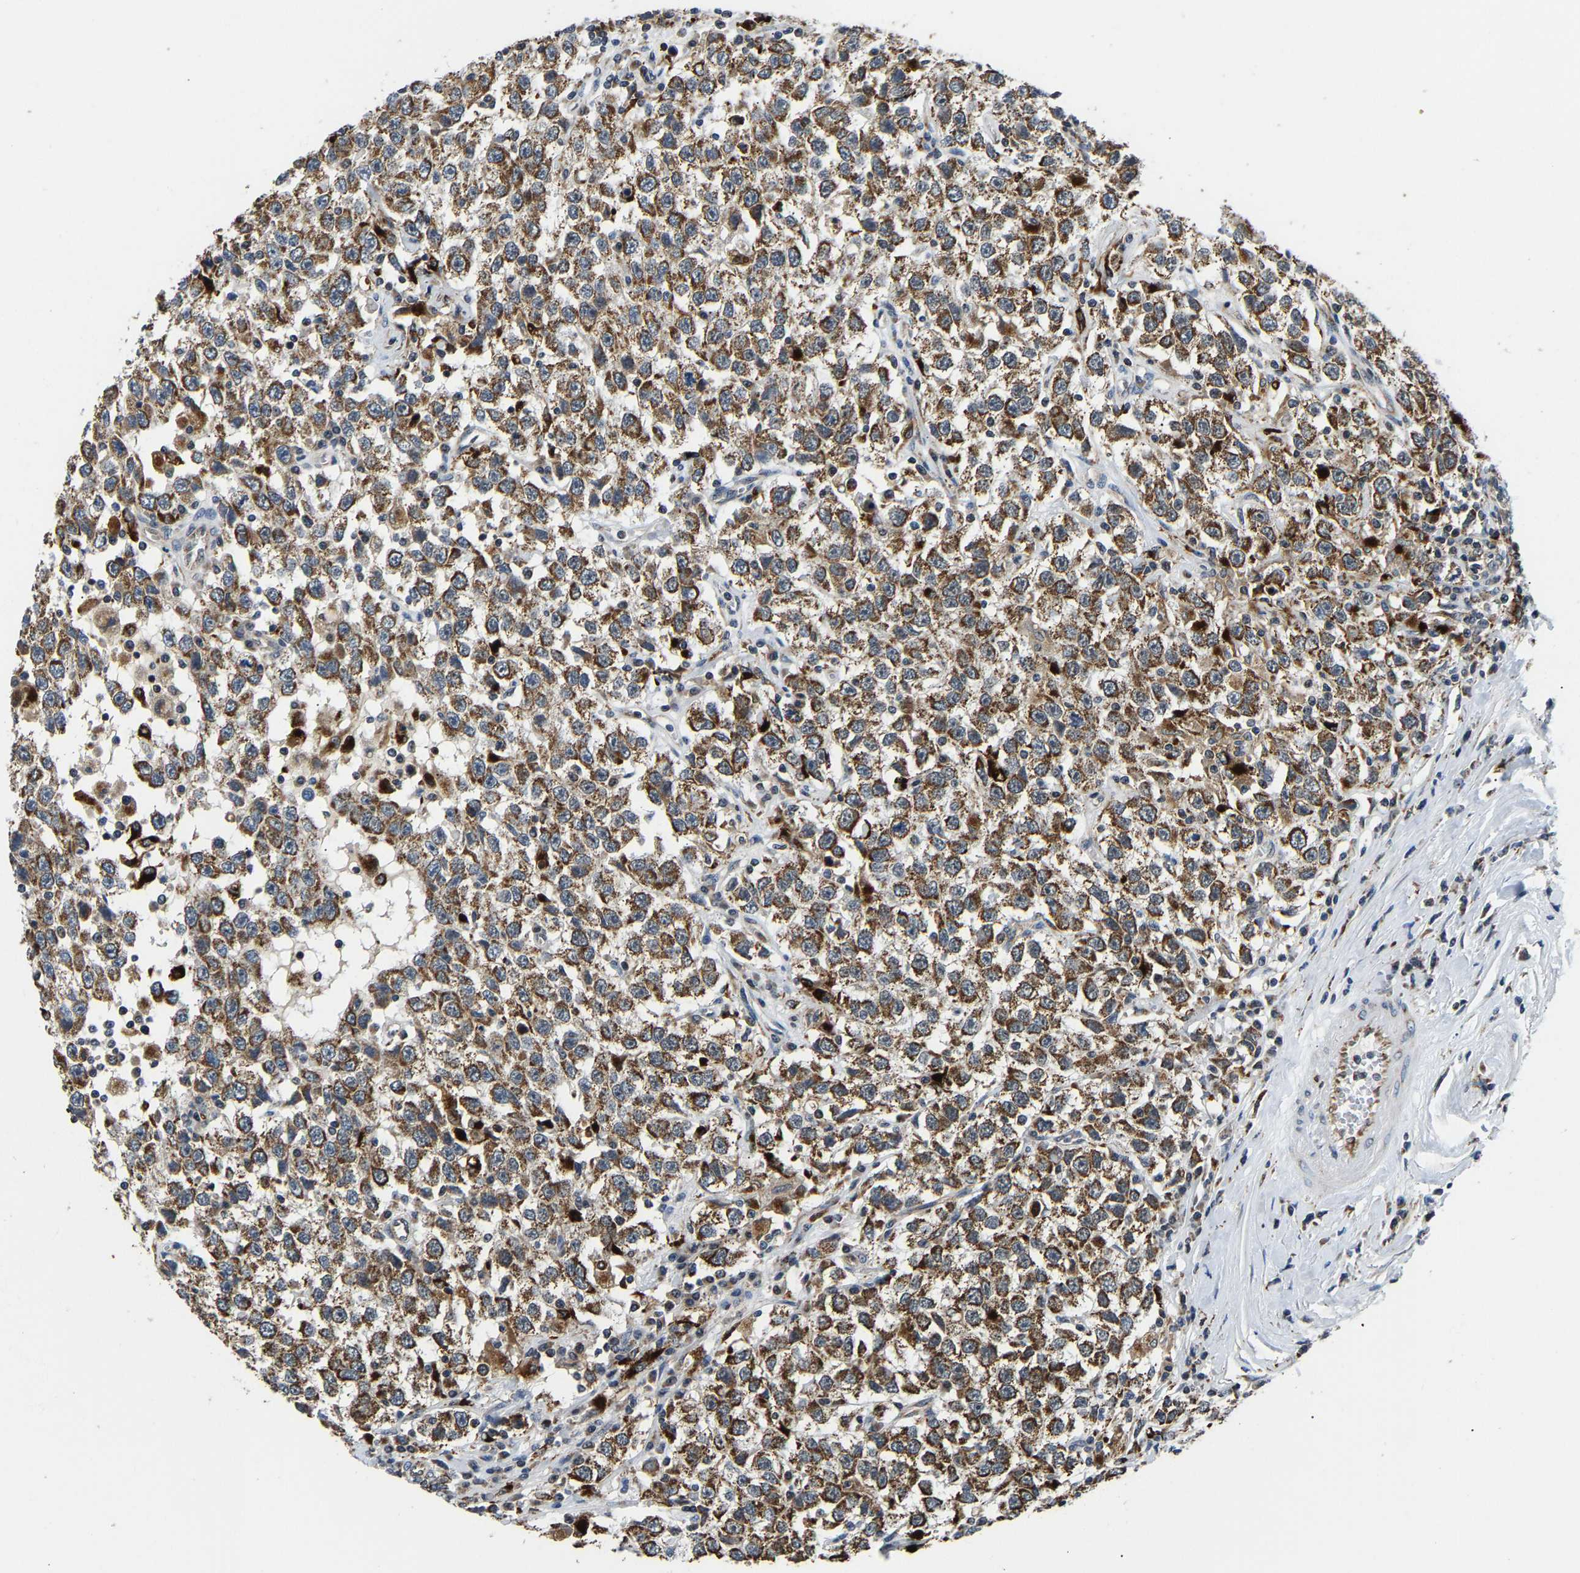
{"staining": {"intensity": "moderate", "quantity": ">75%", "location": "cytoplasmic/membranous"}, "tissue": "testis cancer", "cell_type": "Tumor cells", "image_type": "cancer", "snomed": [{"axis": "morphology", "description": "Seminoma, NOS"}, {"axis": "topography", "description": "Testis"}], "caption": "Human seminoma (testis) stained for a protein (brown) shows moderate cytoplasmic/membranous positive expression in approximately >75% of tumor cells.", "gene": "GIMAP7", "patient": {"sex": "male", "age": 41}}